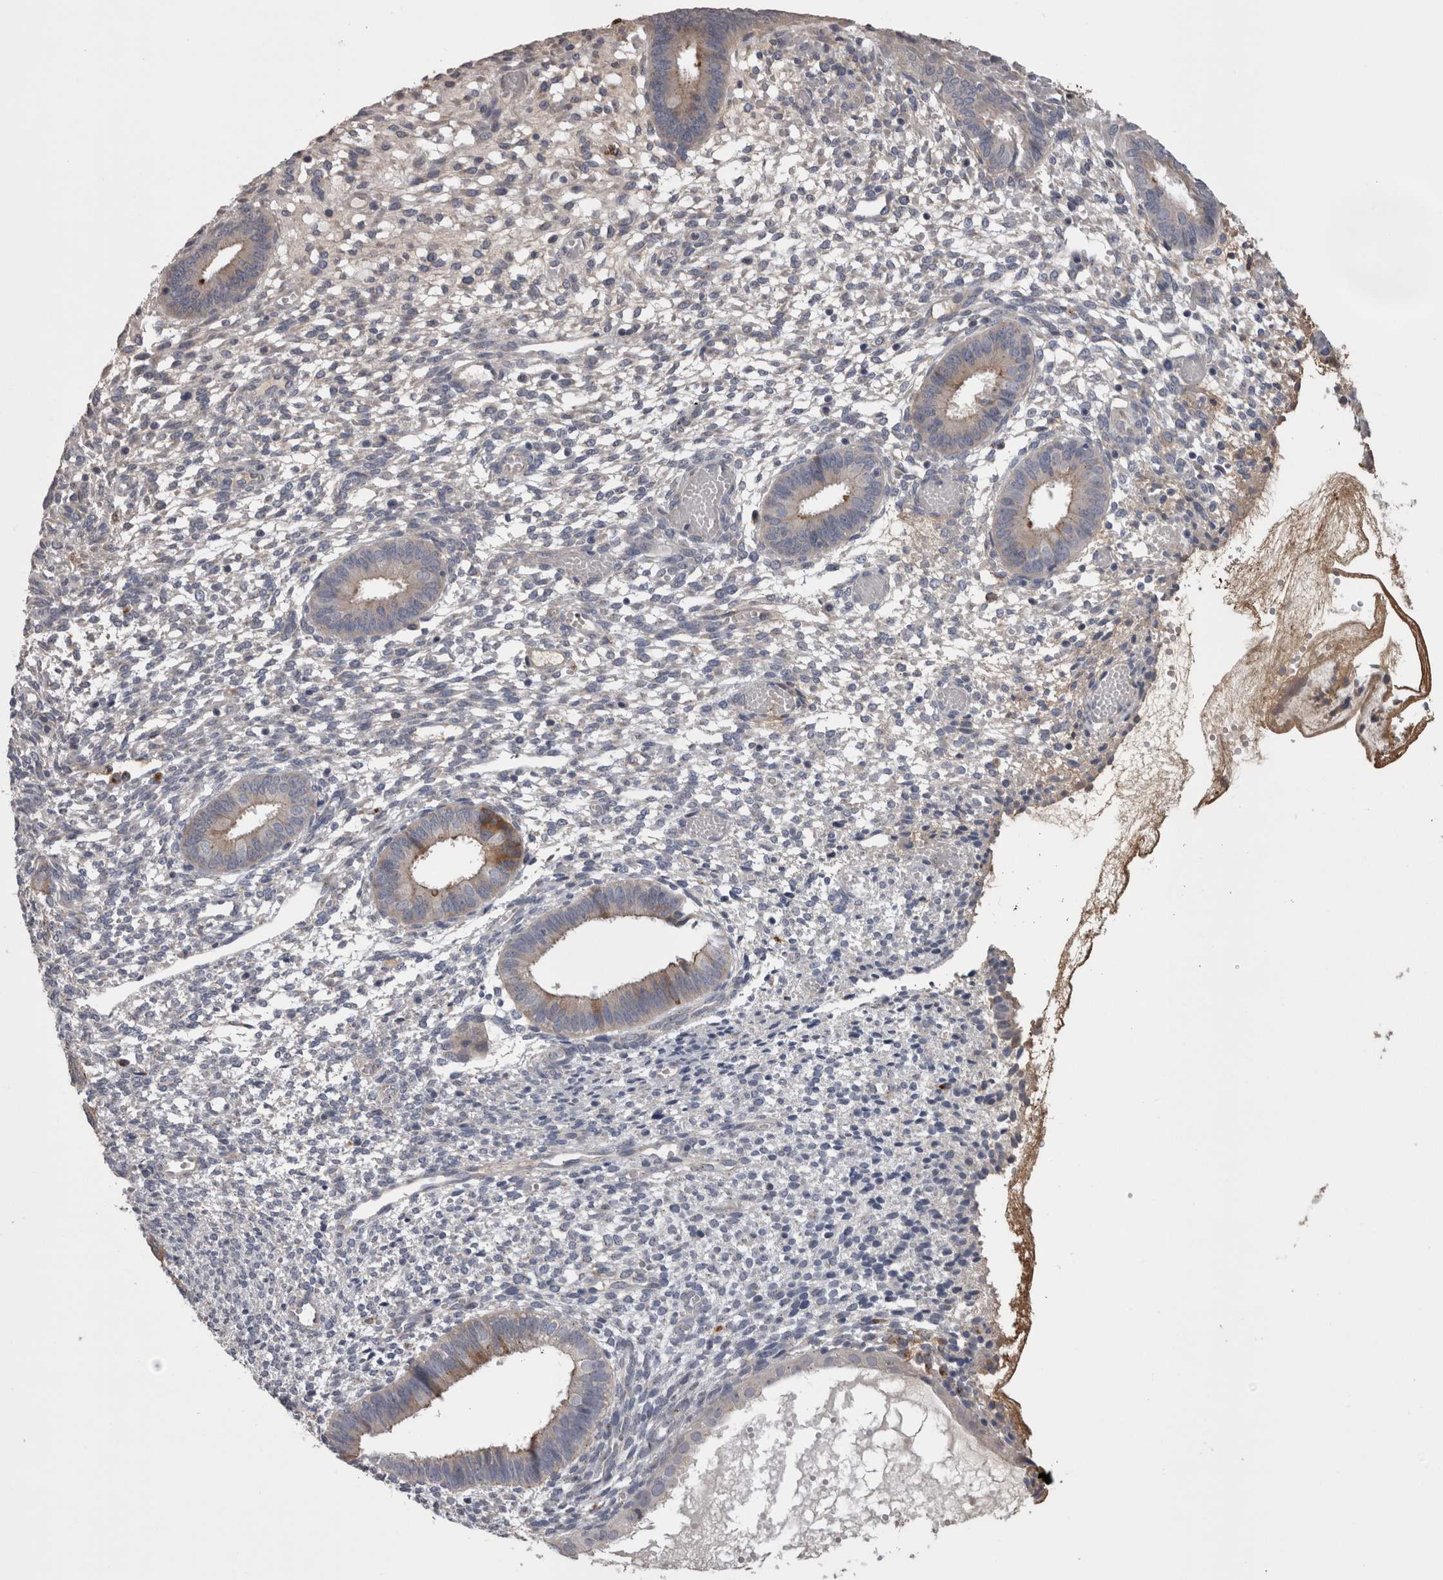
{"staining": {"intensity": "negative", "quantity": "none", "location": "none"}, "tissue": "endometrium", "cell_type": "Cells in endometrial stroma", "image_type": "normal", "snomed": [{"axis": "morphology", "description": "Normal tissue, NOS"}, {"axis": "topography", "description": "Endometrium"}], "caption": "The immunohistochemistry (IHC) image has no significant positivity in cells in endometrial stroma of endometrium.", "gene": "STC1", "patient": {"sex": "female", "age": 46}}